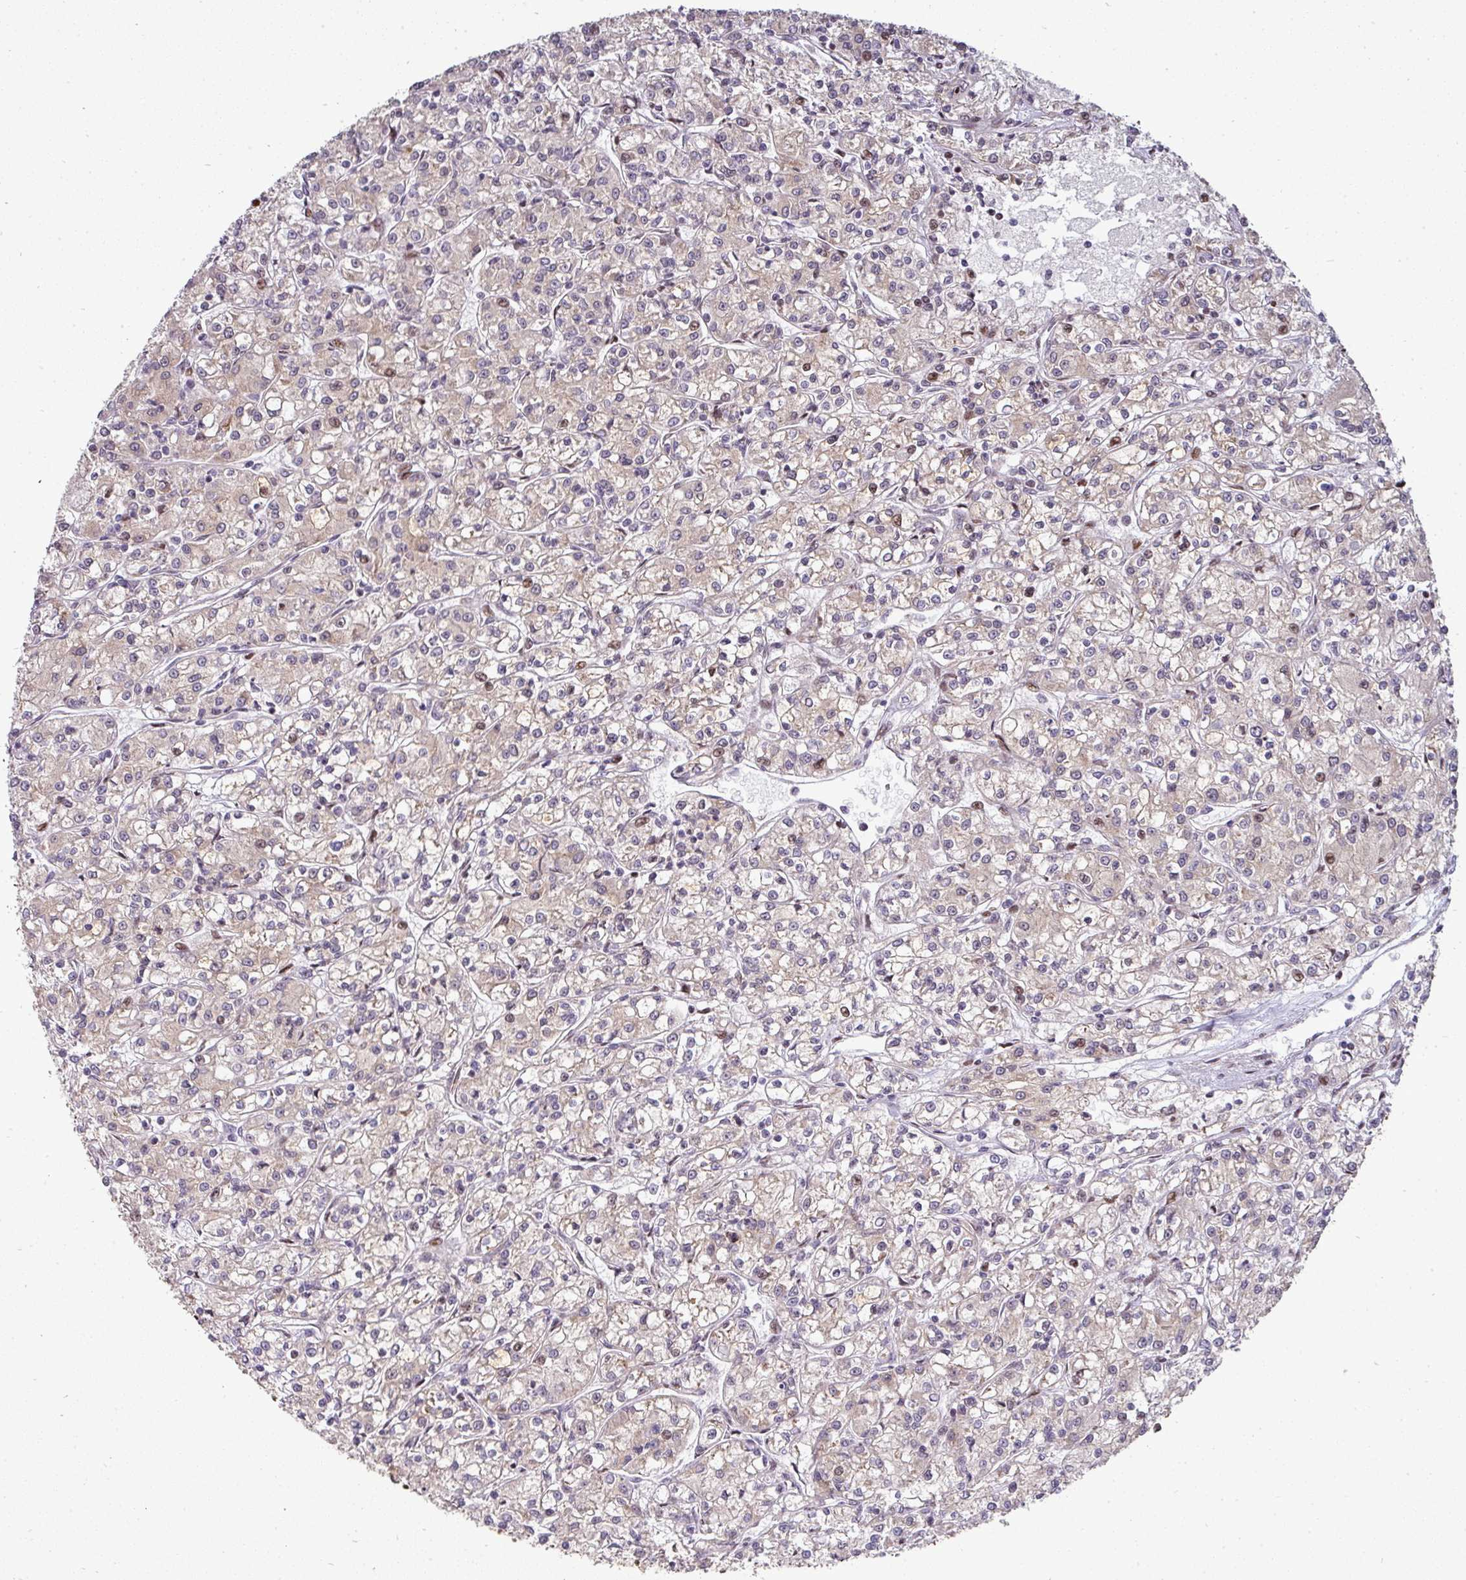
{"staining": {"intensity": "weak", "quantity": "25%-75%", "location": "cytoplasmic/membranous"}, "tissue": "renal cancer", "cell_type": "Tumor cells", "image_type": "cancer", "snomed": [{"axis": "morphology", "description": "Adenocarcinoma, NOS"}, {"axis": "topography", "description": "Kidney"}], "caption": "Immunohistochemistry micrograph of neoplastic tissue: adenocarcinoma (renal) stained using IHC exhibits low levels of weak protein expression localized specifically in the cytoplasmic/membranous of tumor cells, appearing as a cytoplasmic/membranous brown color.", "gene": "PATZ1", "patient": {"sex": "female", "age": 59}}